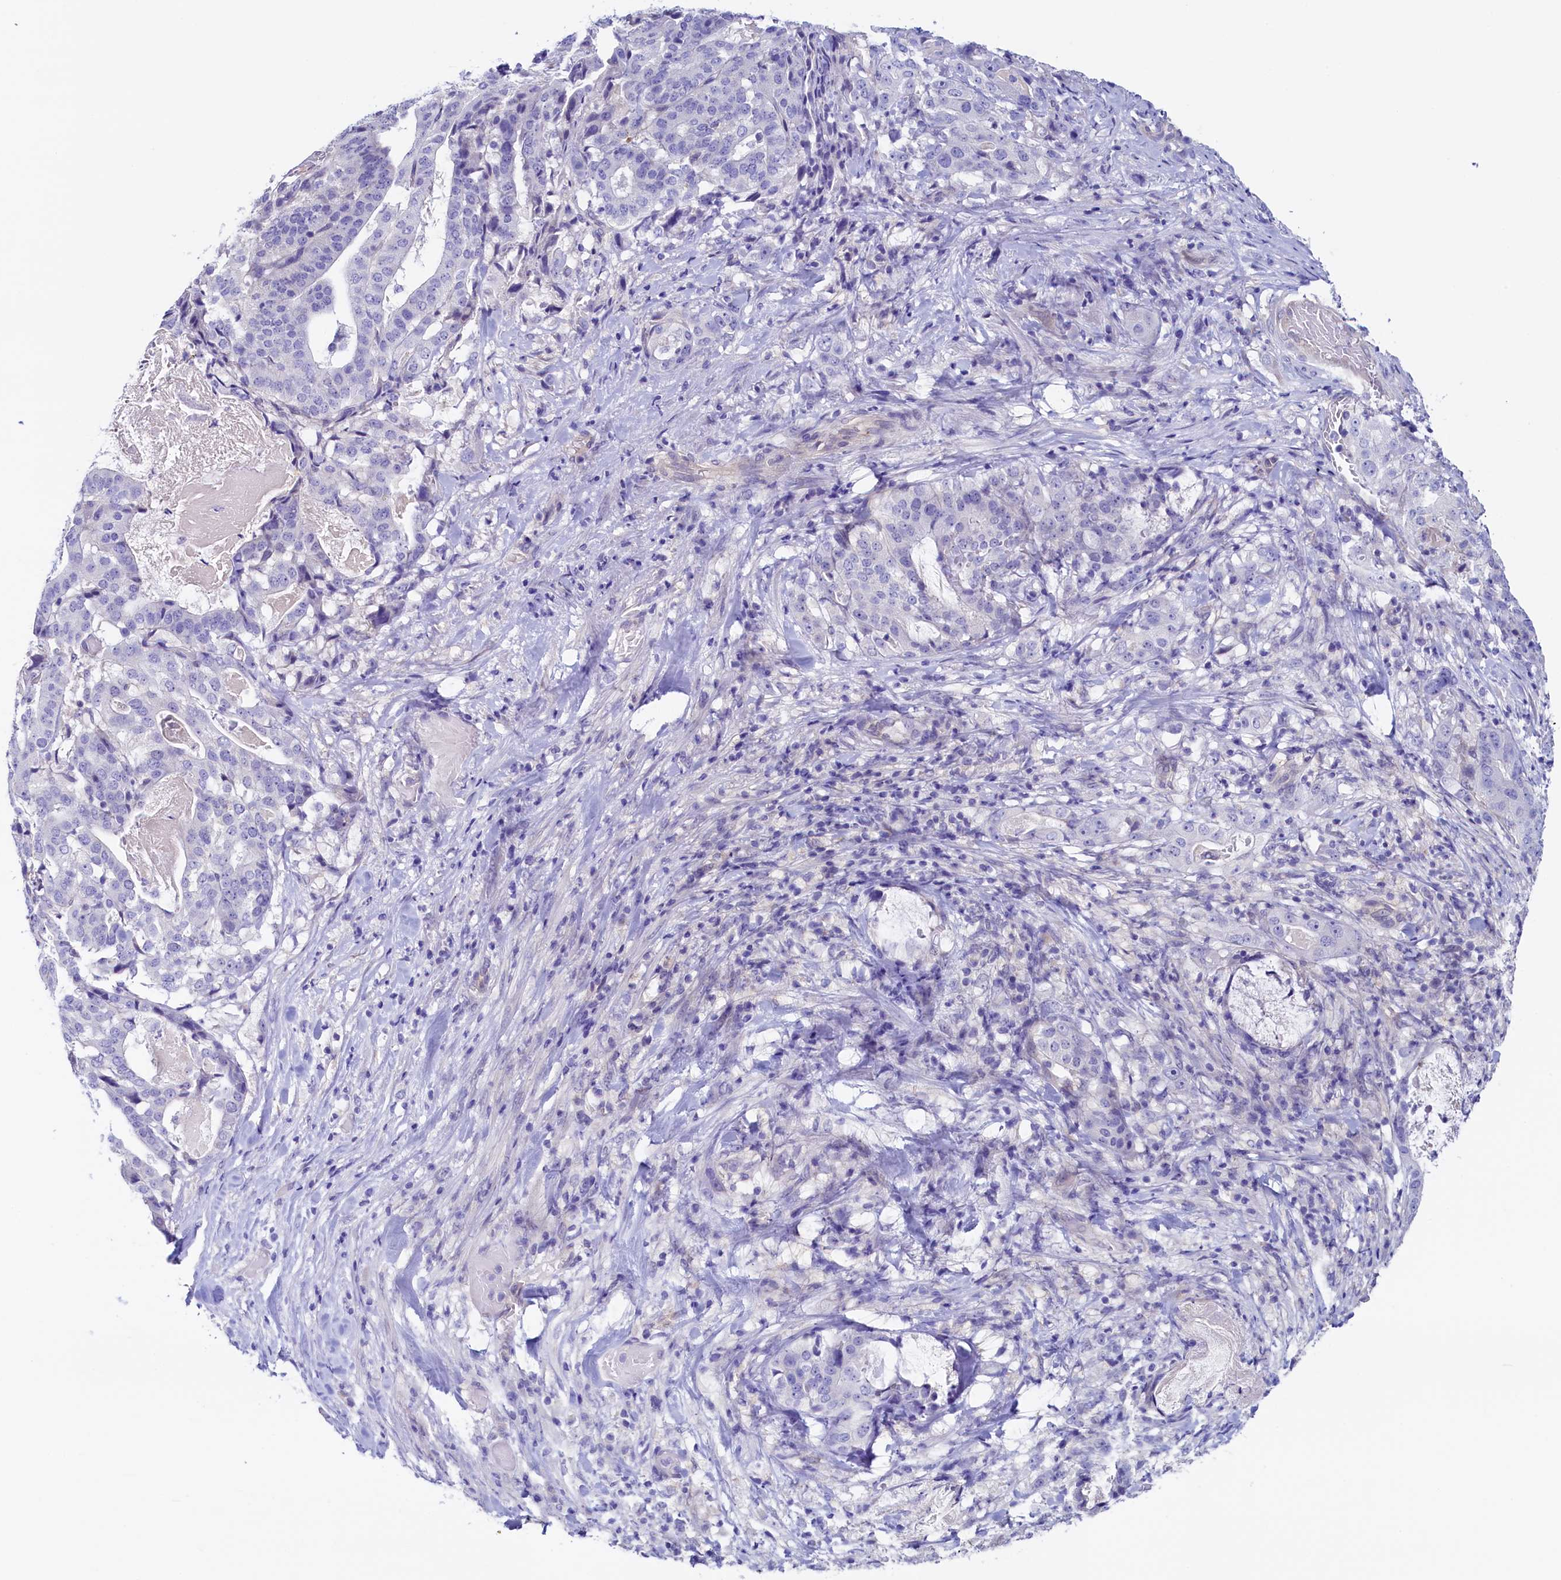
{"staining": {"intensity": "negative", "quantity": "none", "location": "none"}, "tissue": "stomach cancer", "cell_type": "Tumor cells", "image_type": "cancer", "snomed": [{"axis": "morphology", "description": "Adenocarcinoma, NOS"}, {"axis": "topography", "description": "Stomach"}], "caption": "Photomicrograph shows no protein staining in tumor cells of stomach cancer (adenocarcinoma) tissue. (Stains: DAB immunohistochemistry with hematoxylin counter stain, Microscopy: brightfield microscopy at high magnification).", "gene": "FLYWCH2", "patient": {"sex": "male", "age": 48}}